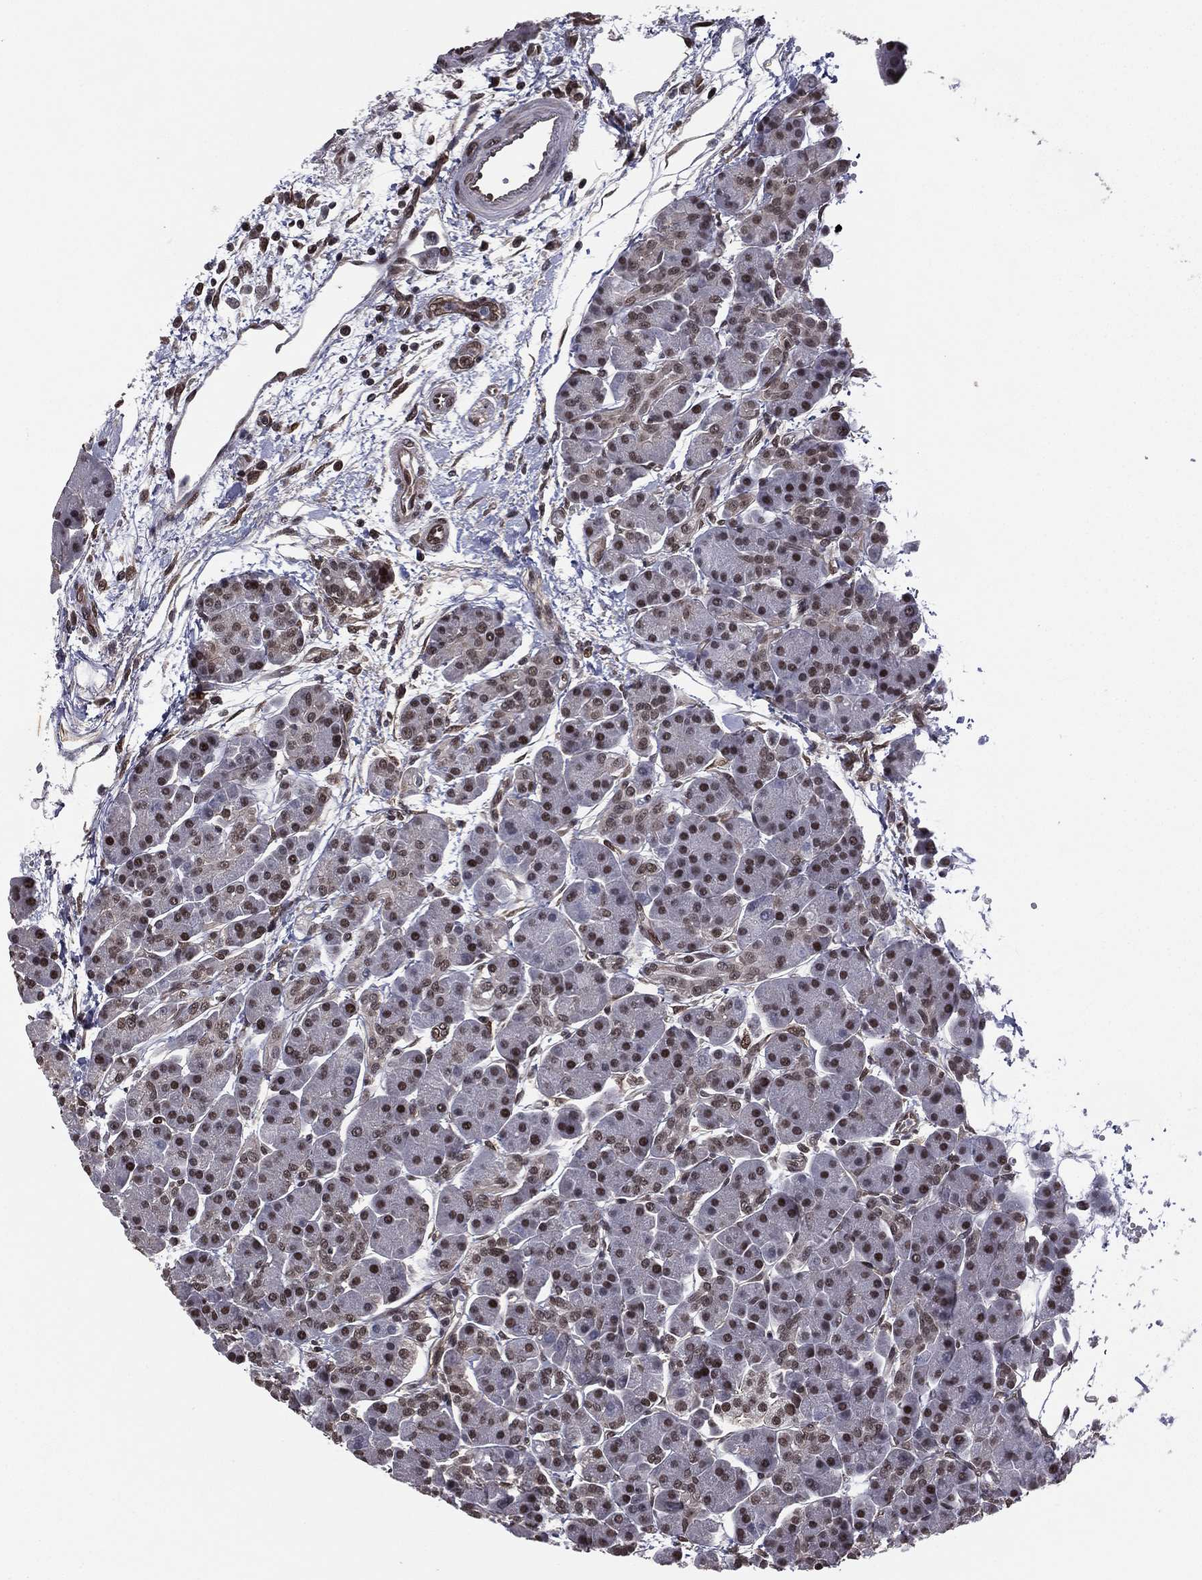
{"staining": {"intensity": "moderate", "quantity": "25%-75%", "location": "nuclear"}, "tissue": "pancreas", "cell_type": "Exocrine glandular cells", "image_type": "normal", "snomed": [{"axis": "morphology", "description": "Normal tissue, NOS"}, {"axis": "topography", "description": "Pancreas"}], "caption": "A brown stain shows moderate nuclear staining of a protein in exocrine glandular cells of benign human pancreas. Using DAB (3,3'-diaminobenzidine) (brown) and hematoxylin (blue) stains, captured at high magnification using brightfield microscopy.", "gene": "RARB", "patient": {"sex": "female", "age": 63}}